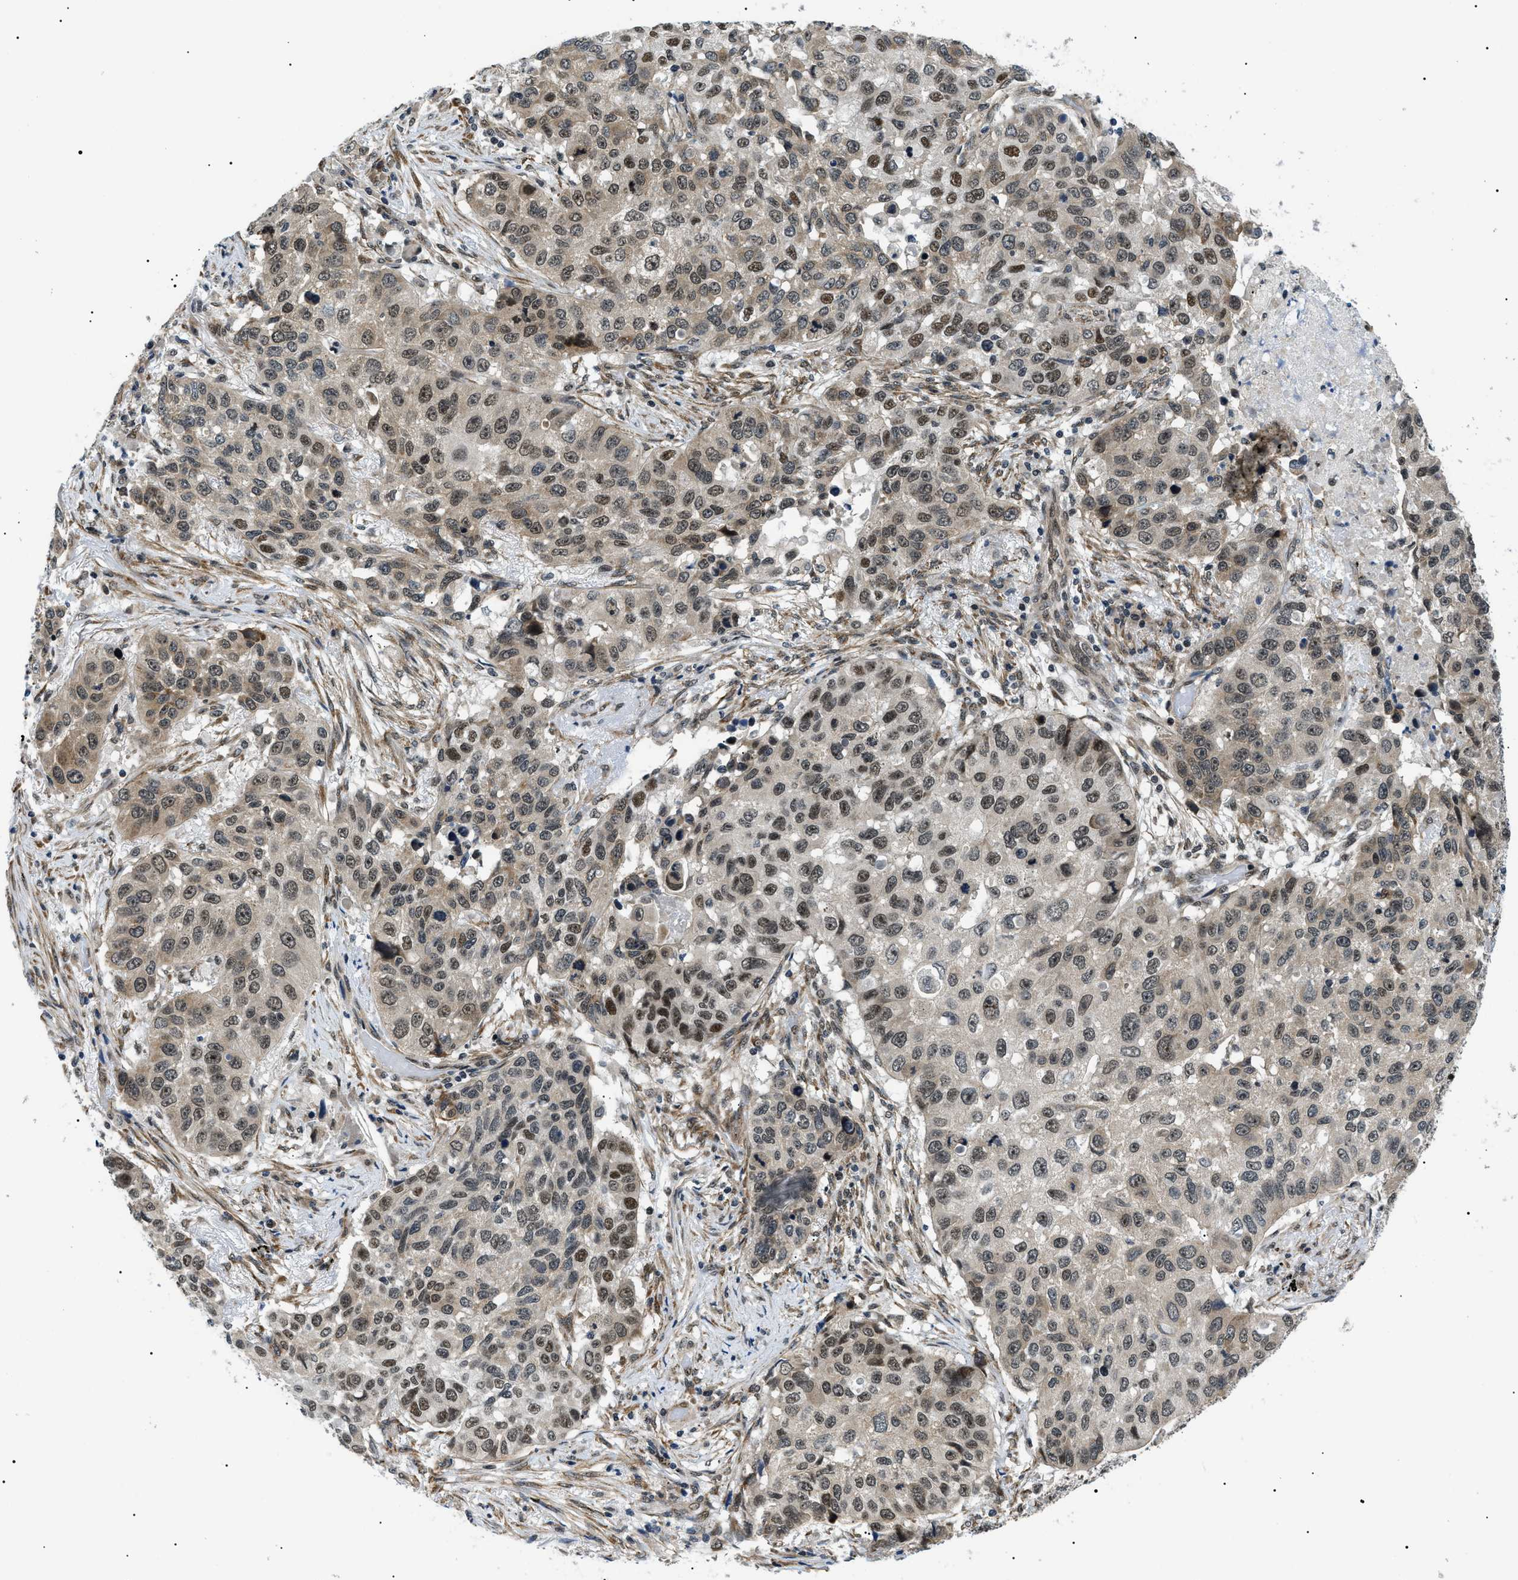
{"staining": {"intensity": "moderate", "quantity": ">75%", "location": "cytoplasmic/membranous,nuclear"}, "tissue": "lung cancer", "cell_type": "Tumor cells", "image_type": "cancer", "snomed": [{"axis": "morphology", "description": "Squamous cell carcinoma, NOS"}, {"axis": "topography", "description": "Lung"}], "caption": "Immunohistochemical staining of lung cancer displays medium levels of moderate cytoplasmic/membranous and nuclear protein positivity in approximately >75% of tumor cells. Using DAB (3,3'-diaminobenzidine) (brown) and hematoxylin (blue) stains, captured at high magnification using brightfield microscopy.", "gene": "CWC25", "patient": {"sex": "male", "age": 57}}